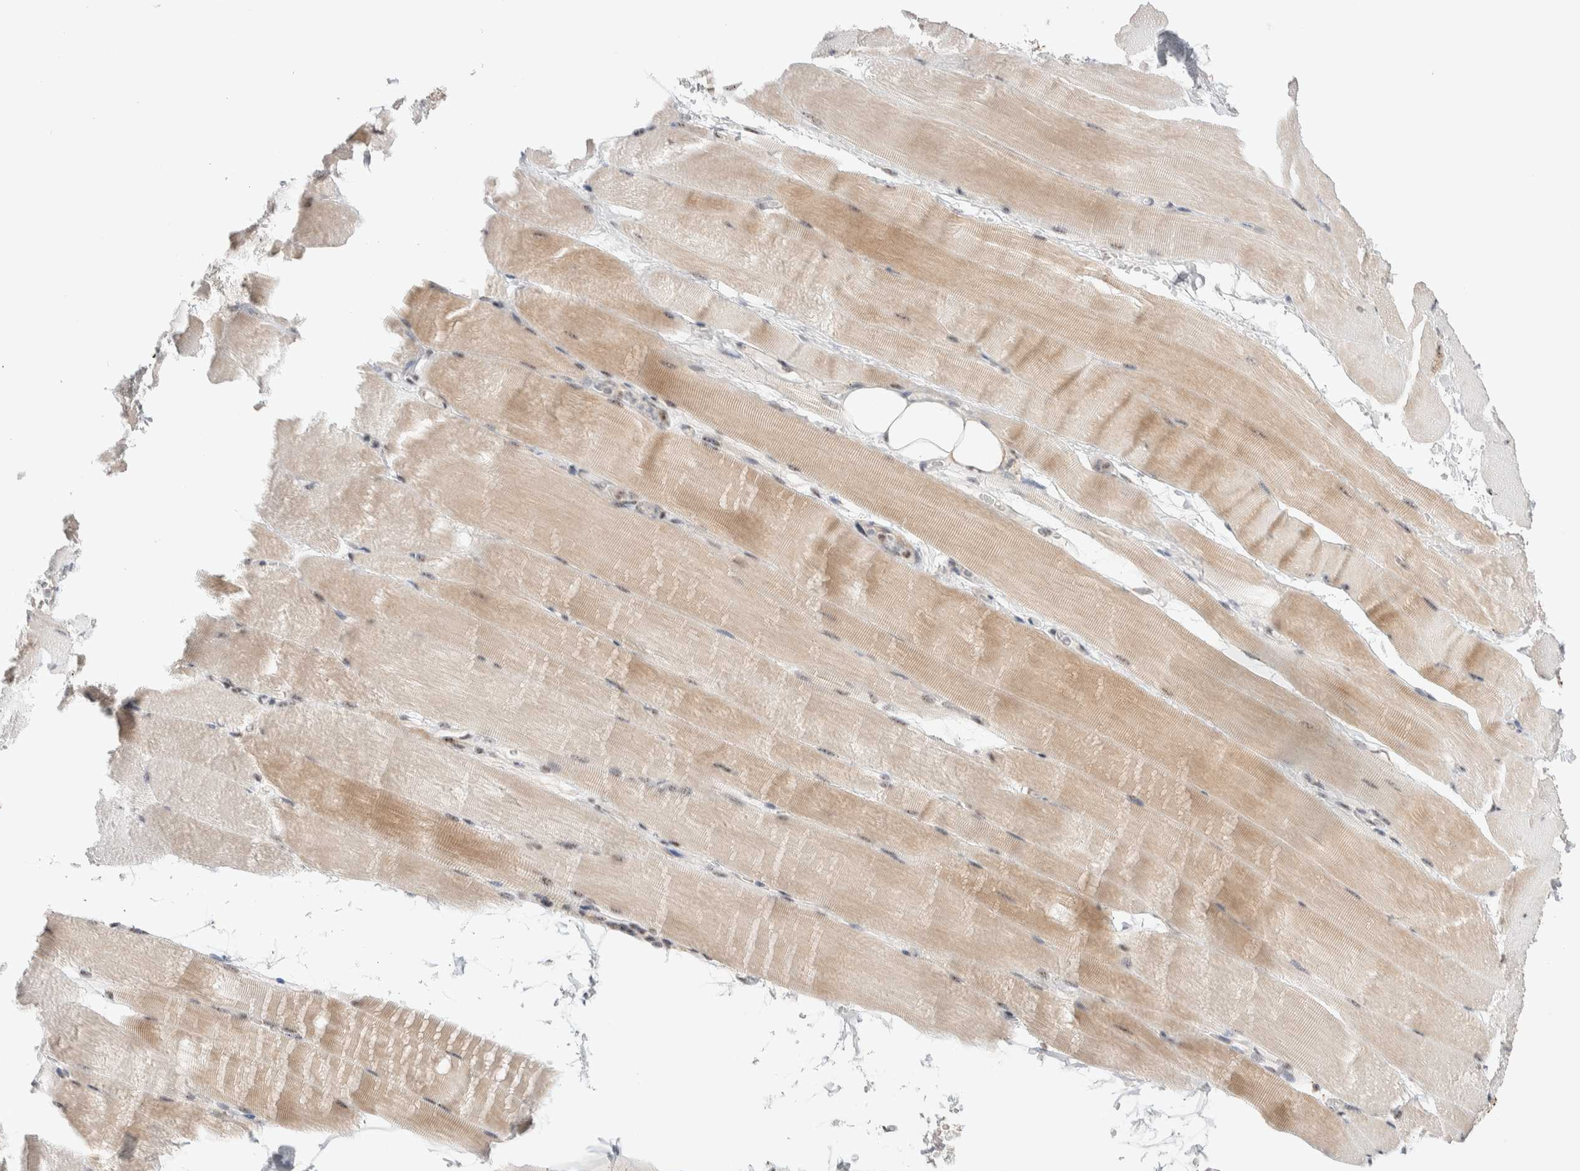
{"staining": {"intensity": "weak", "quantity": "25%-75%", "location": "cytoplasmic/membranous,nuclear"}, "tissue": "skeletal muscle", "cell_type": "Myocytes", "image_type": "normal", "snomed": [{"axis": "morphology", "description": "Normal tissue, NOS"}, {"axis": "topography", "description": "Skeletal muscle"}, {"axis": "topography", "description": "Parathyroid gland"}], "caption": "The photomicrograph demonstrates a brown stain indicating the presence of a protein in the cytoplasmic/membranous,nuclear of myocytes in skeletal muscle. (Stains: DAB in brown, nuclei in blue, Microscopy: brightfield microscopy at high magnification).", "gene": "ZNF695", "patient": {"sex": "female", "age": 37}}